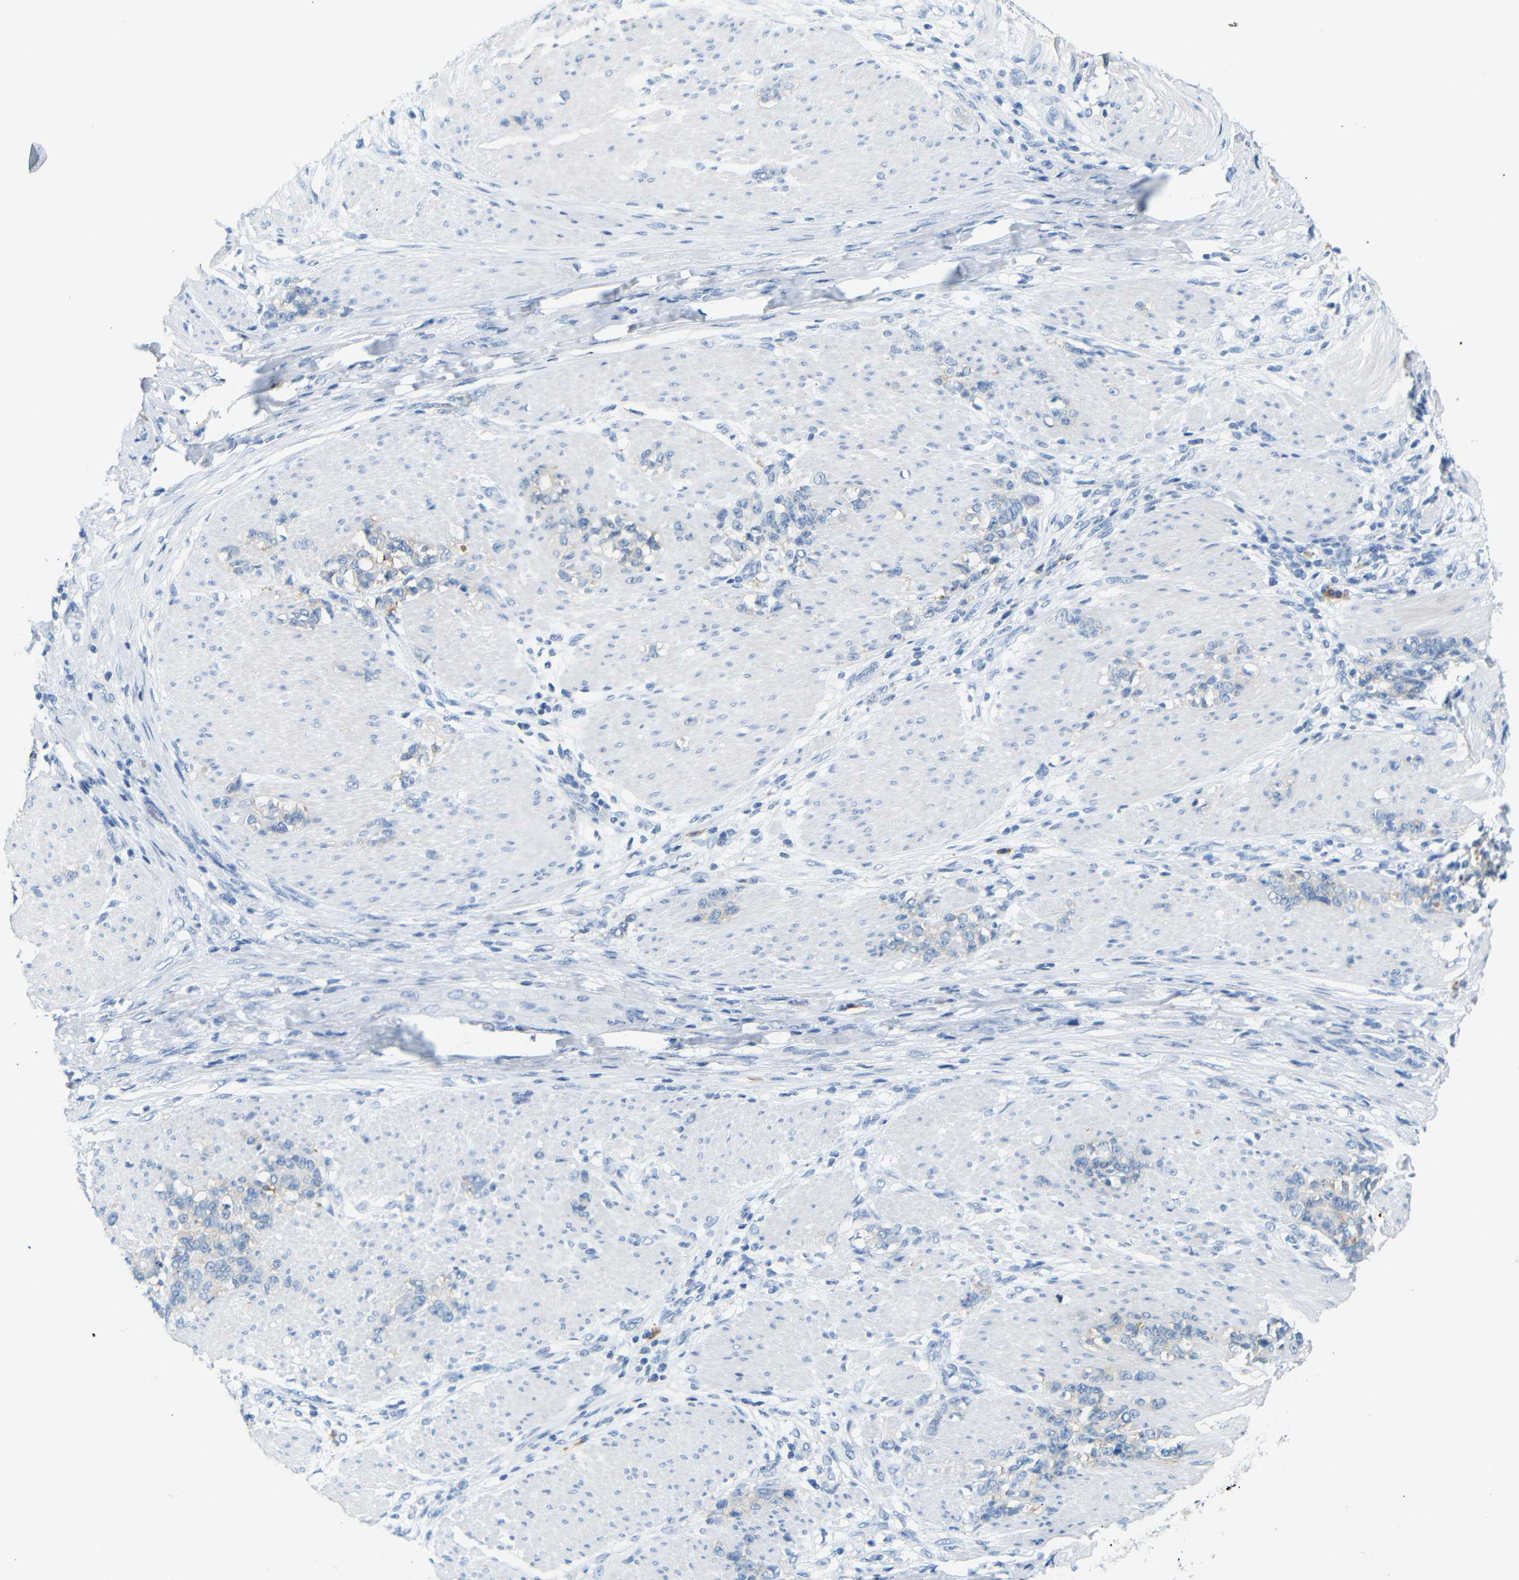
{"staining": {"intensity": "weak", "quantity": "<25%", "location": "cytoplasmic/membranous"}, "tissue": "stomach cancer", "cell_type": "Tumor cells", "image_type": "cancer", "snomed": [{"axis": "morphology", "description": "Adenocarcinoma, NOS"}, {"axis": "topography", "description": "Stomach, lower"}], "caption": "Immunohistochemistry of human stomach cancer (adenocarcinoma) displays no expression in tumor cells.", "gene": "FCRL1", "patient": {"sex": "male", "age": 88}}